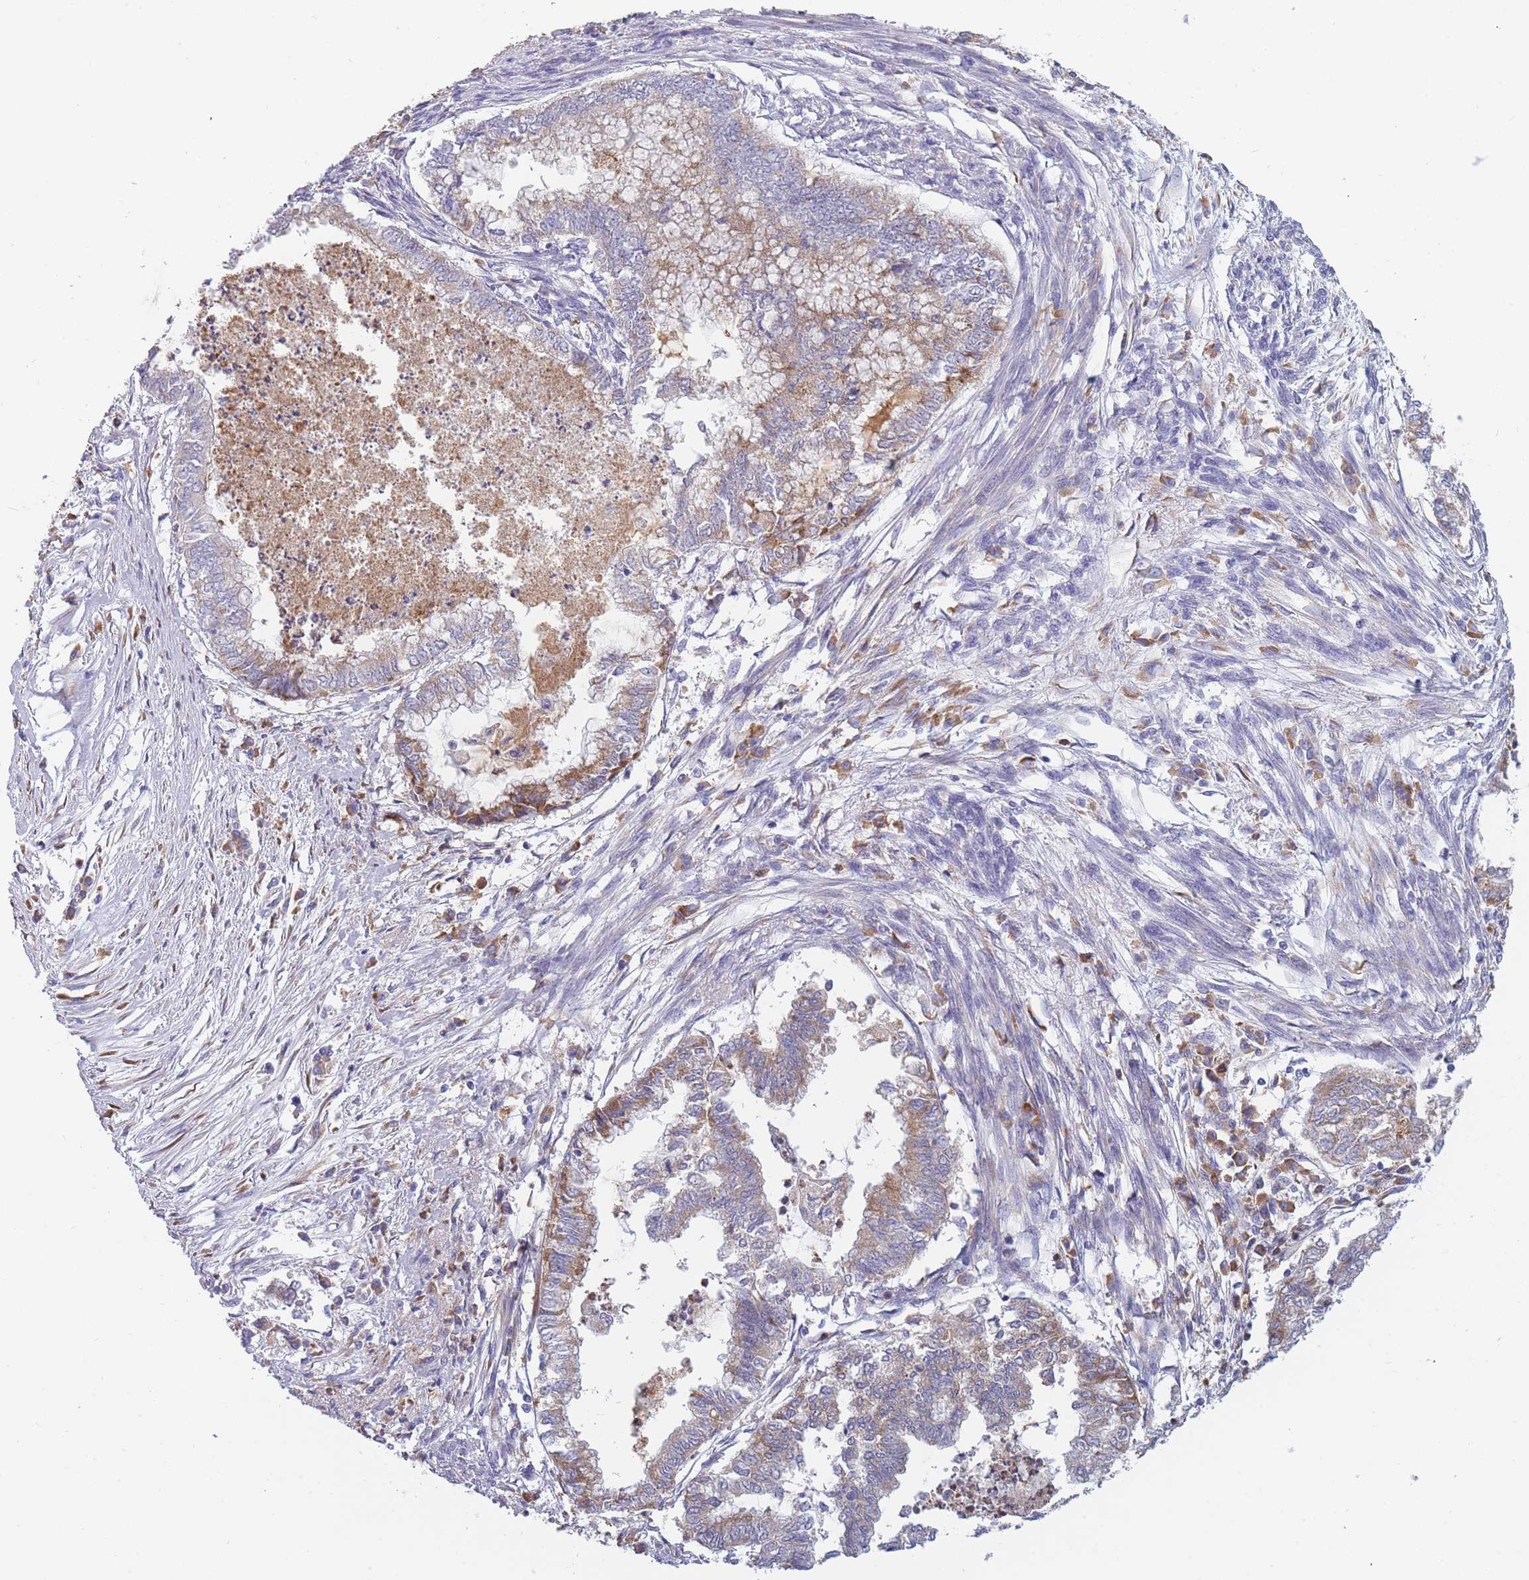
{"staining": {"intensity": "moderate", "quantity": "<25%", "location": "cytoplasmic/membranous"}, "tissue": "endometrial cancer", "cell_type": "Tumor cells", "image_type": "cancer", "snomed": [{"axis": "morphology", "description": "Adenocarcinoma, NOS"}, {"axis": "topography", "description": "Endometrium"}], "caption": "Tumor cells demonstrate low levels of moderate cytoplasmic/membranous positivity in about <25% of cells in human endometrial cancer. Immunohistochemistry stains the protein in brown and the nuclei are stained blue.", "gene": "NDUFAF6", "patient": {"sex": "female", "age": 79}}